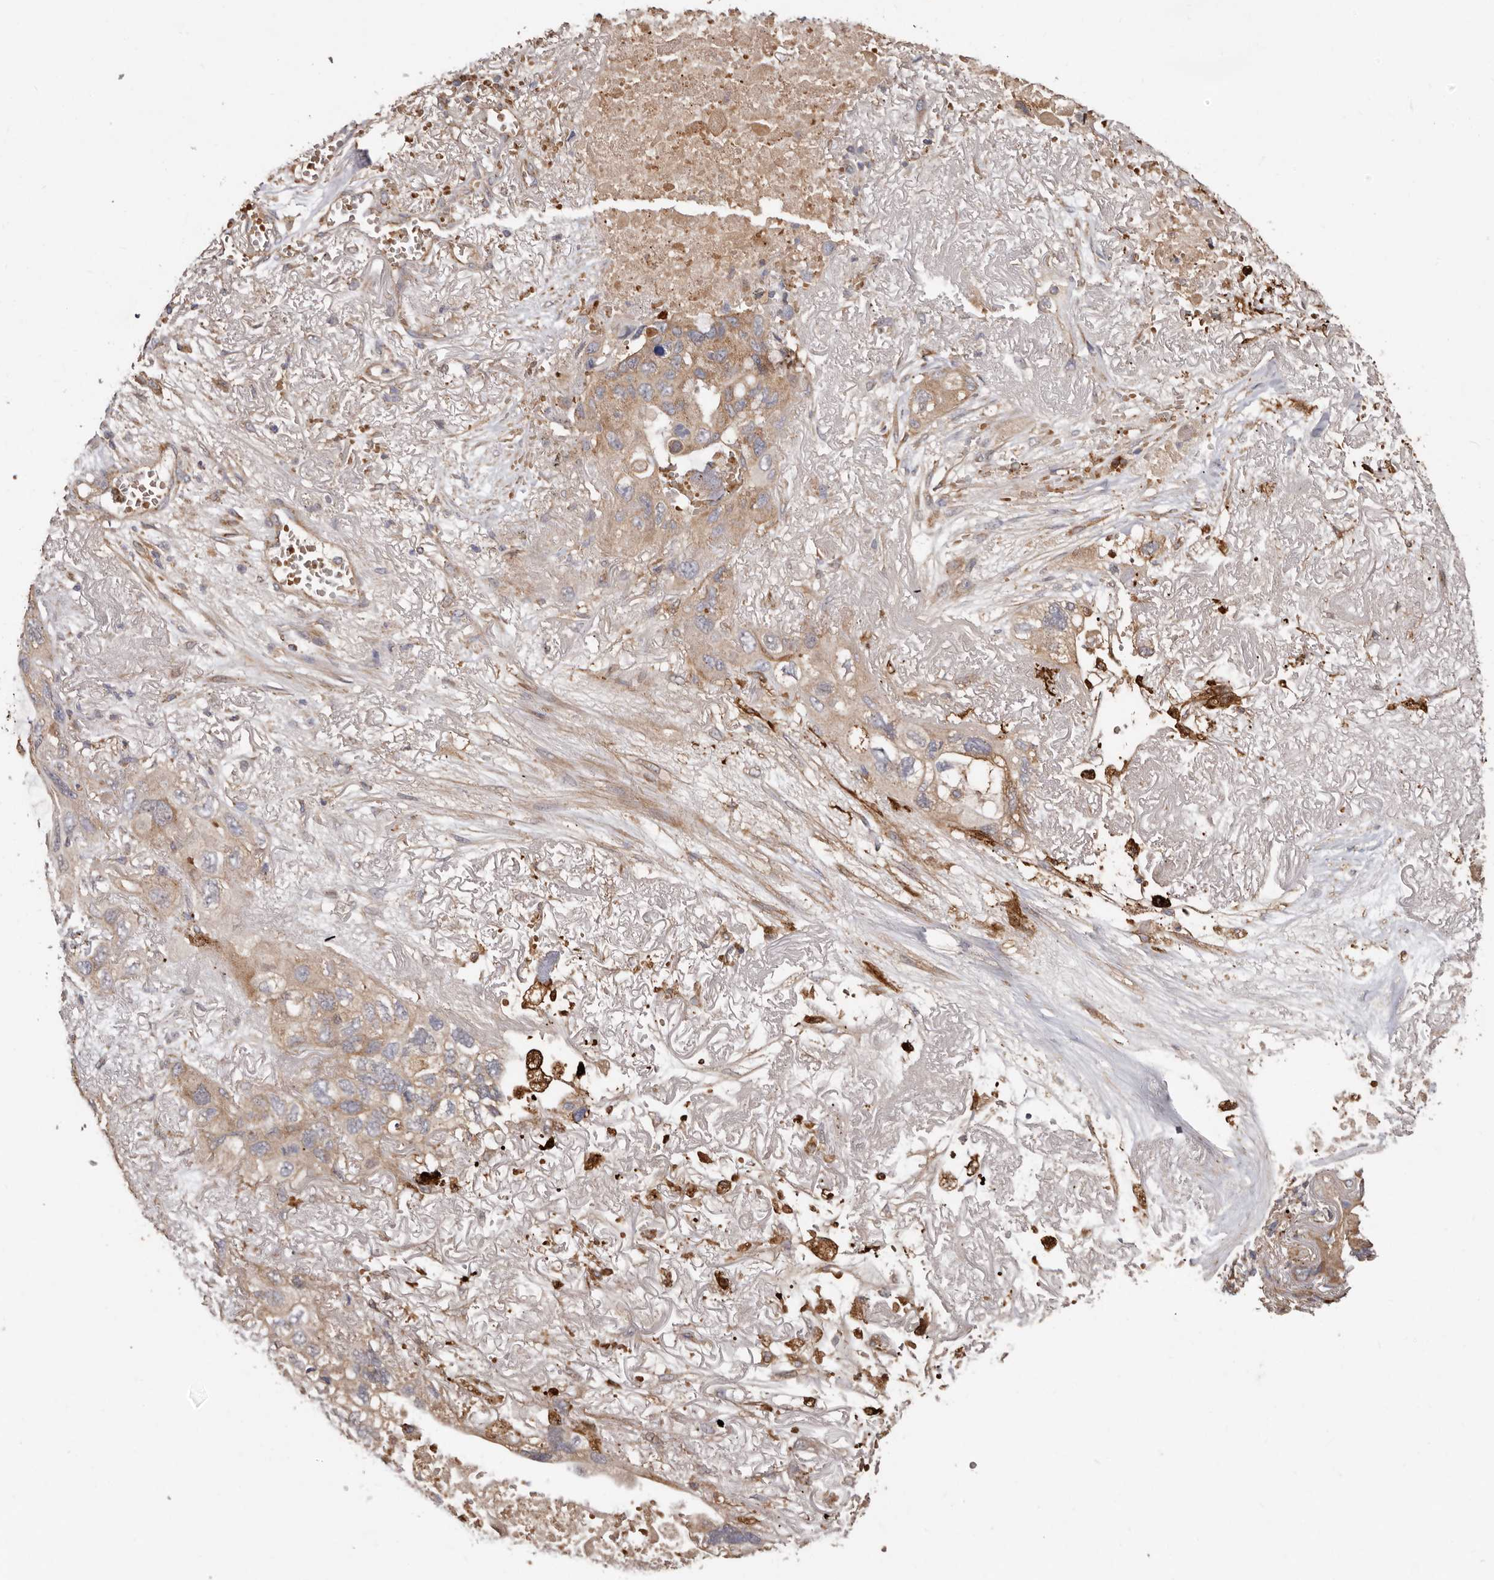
{"staining": {"intensity": "moderate", "quantity": "<25%", "location": "cytoplasmic/membranous"}, "tissue": "lung cancer", "cell_type": "Tumor cells", "image_type": "cancer", "snomed": [{"axis": "morphology", "description": "Squamous cell carcinoma, NOS"}, {"axis": "topography", "description": "Lung"}], "caption": "Lung cancer (squamous cell carcinoma) stained for a protein demonstrates moderate cytoplasmic/membranous positivity in tumor cells.", "gene": "GOT1L1", "patient": {"sex": "female", "age": 73}}